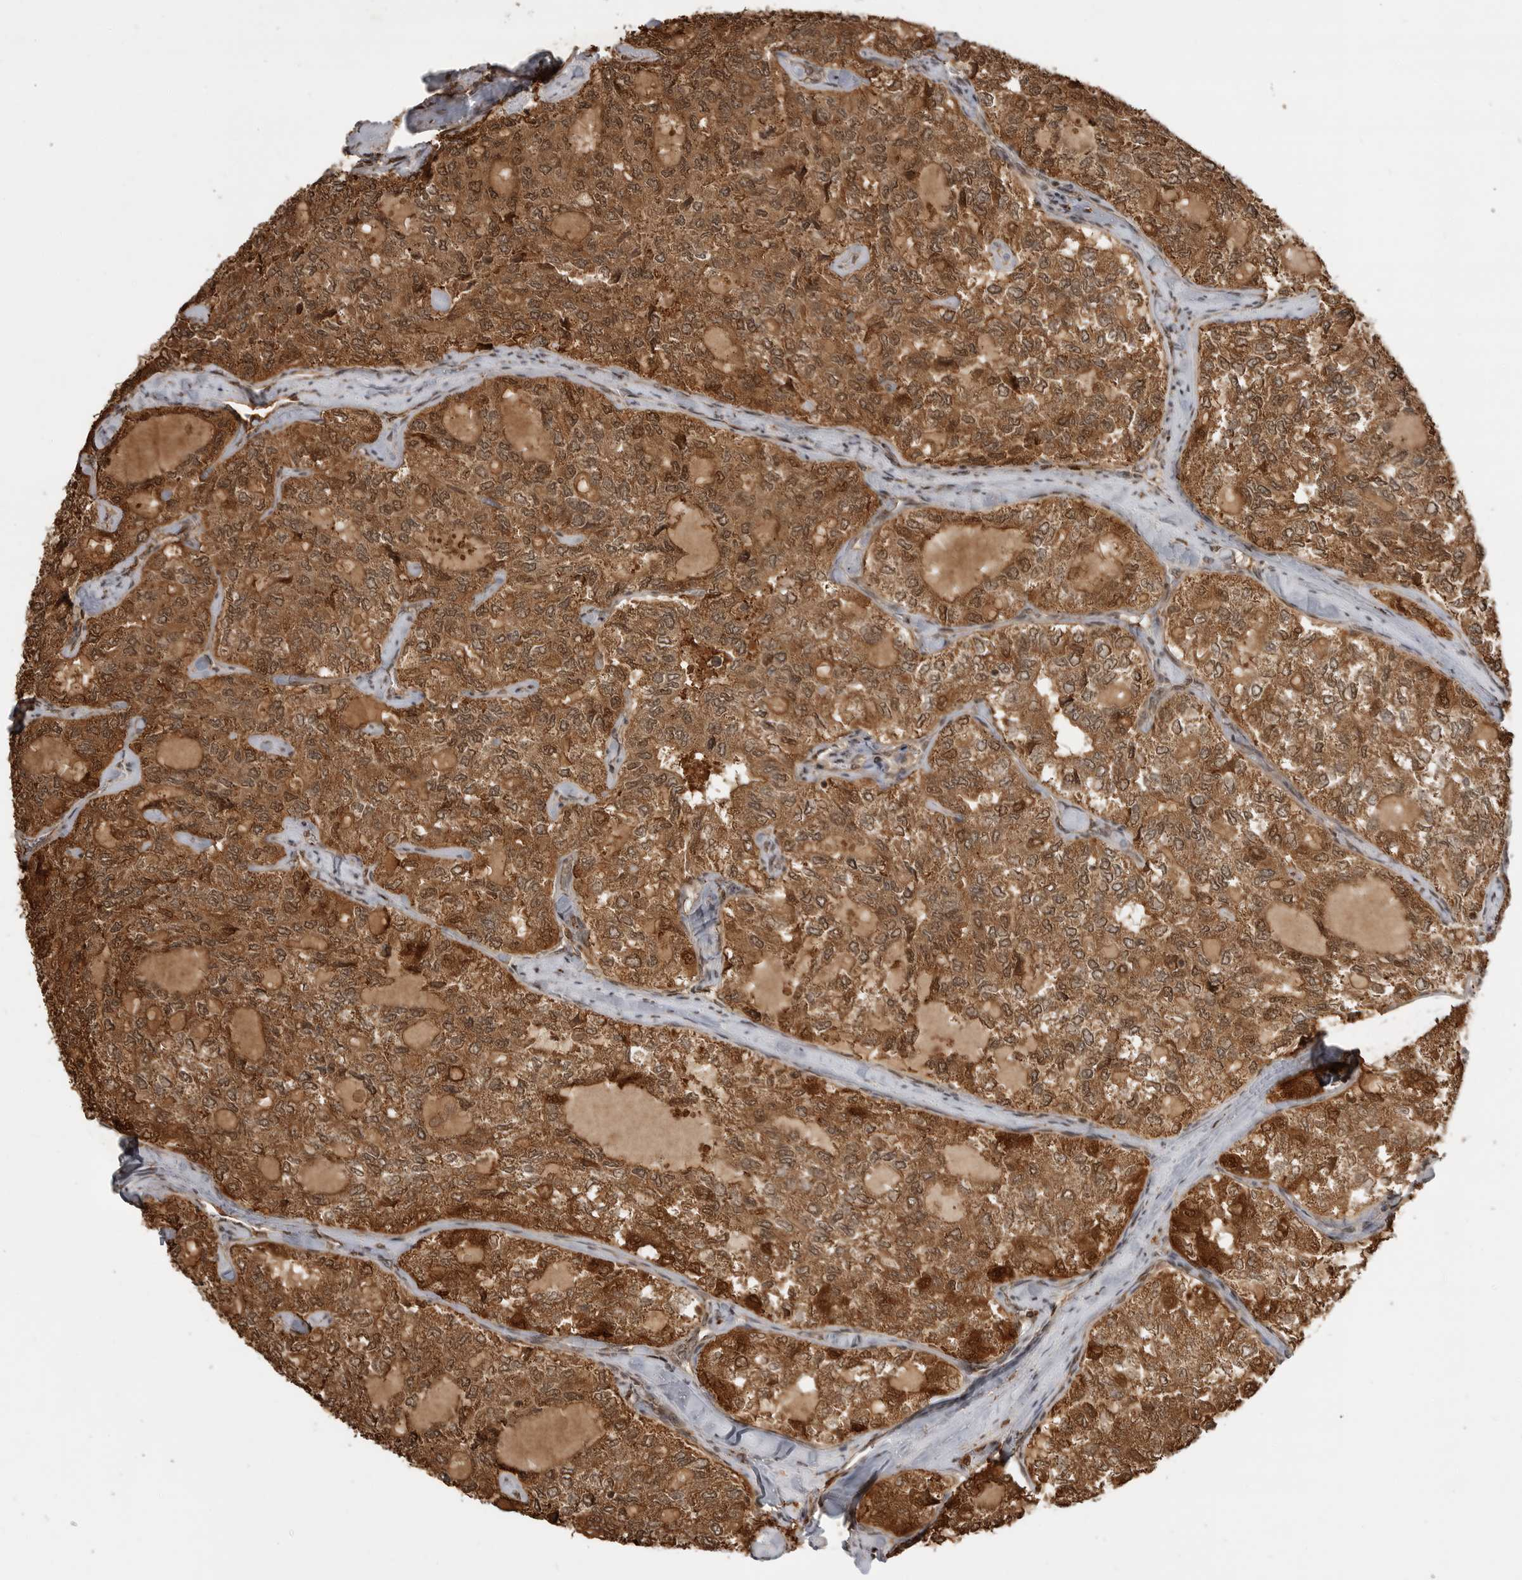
{"staining": {"intensity": "strong", "quantity": ">75%", "location": "cytoplasmic/membranous,nuclear"}, "tissue": "thyroid cancer", "cell_type": "Tumor cells", "image_type": "cancer", "snomed": [{"axis": "morphology", "description": "Follicular adenoma carcinoma, NOS"}, {"axis": "topography", "description": "Thyroid gland"}], "caption": "DAB immunohistochemical staining of thyroid cancer exhibits strong cytoplasmic/membranous and nuclear protein expression in approximately >75% of tumor cells.", "gene": "BMP2K", "patient": {"sex": "male", "age": 75}}